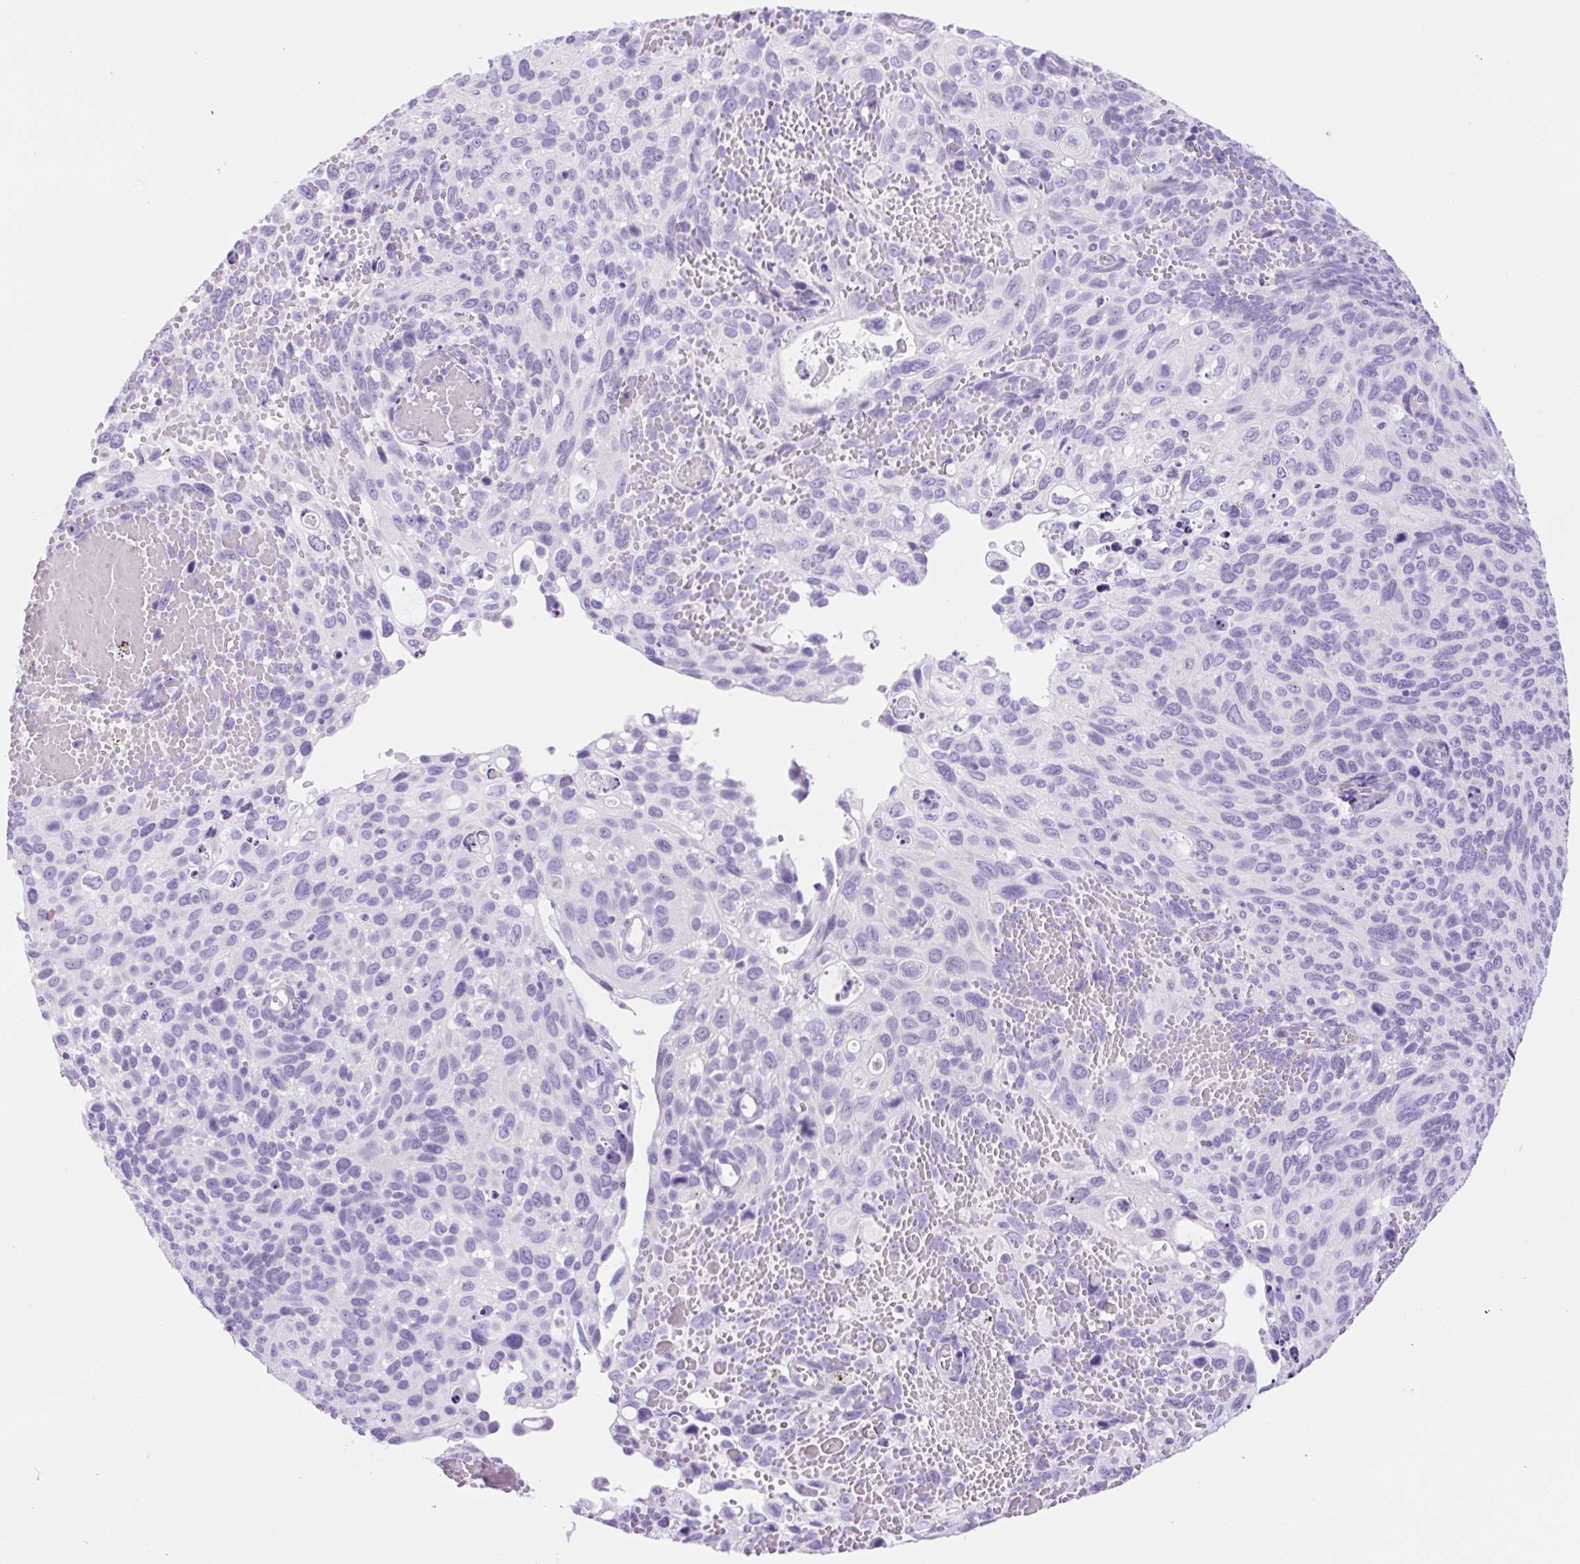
{"staining": {"intensity": "negative", "quantity": "none", "location": "none"}, "tissue": "cervical cancer", "cell_type": "Tumor cells", "image_type": "cancer", "snomed": [{"axis": "morphology", "description": "Squamous cell carcinoma, NOS"}, {"axis": "topography", "description": "Cervix"}], "caption": "High magnification brightfield microscopy of cervical squamous cell carcinoma stained with DAB (brown) and counterstained with hematoxylin (blue): tumor cells show no significant expression.", "gene": "SPACA5B", "patient": {"sex": "female", "age": 70}}